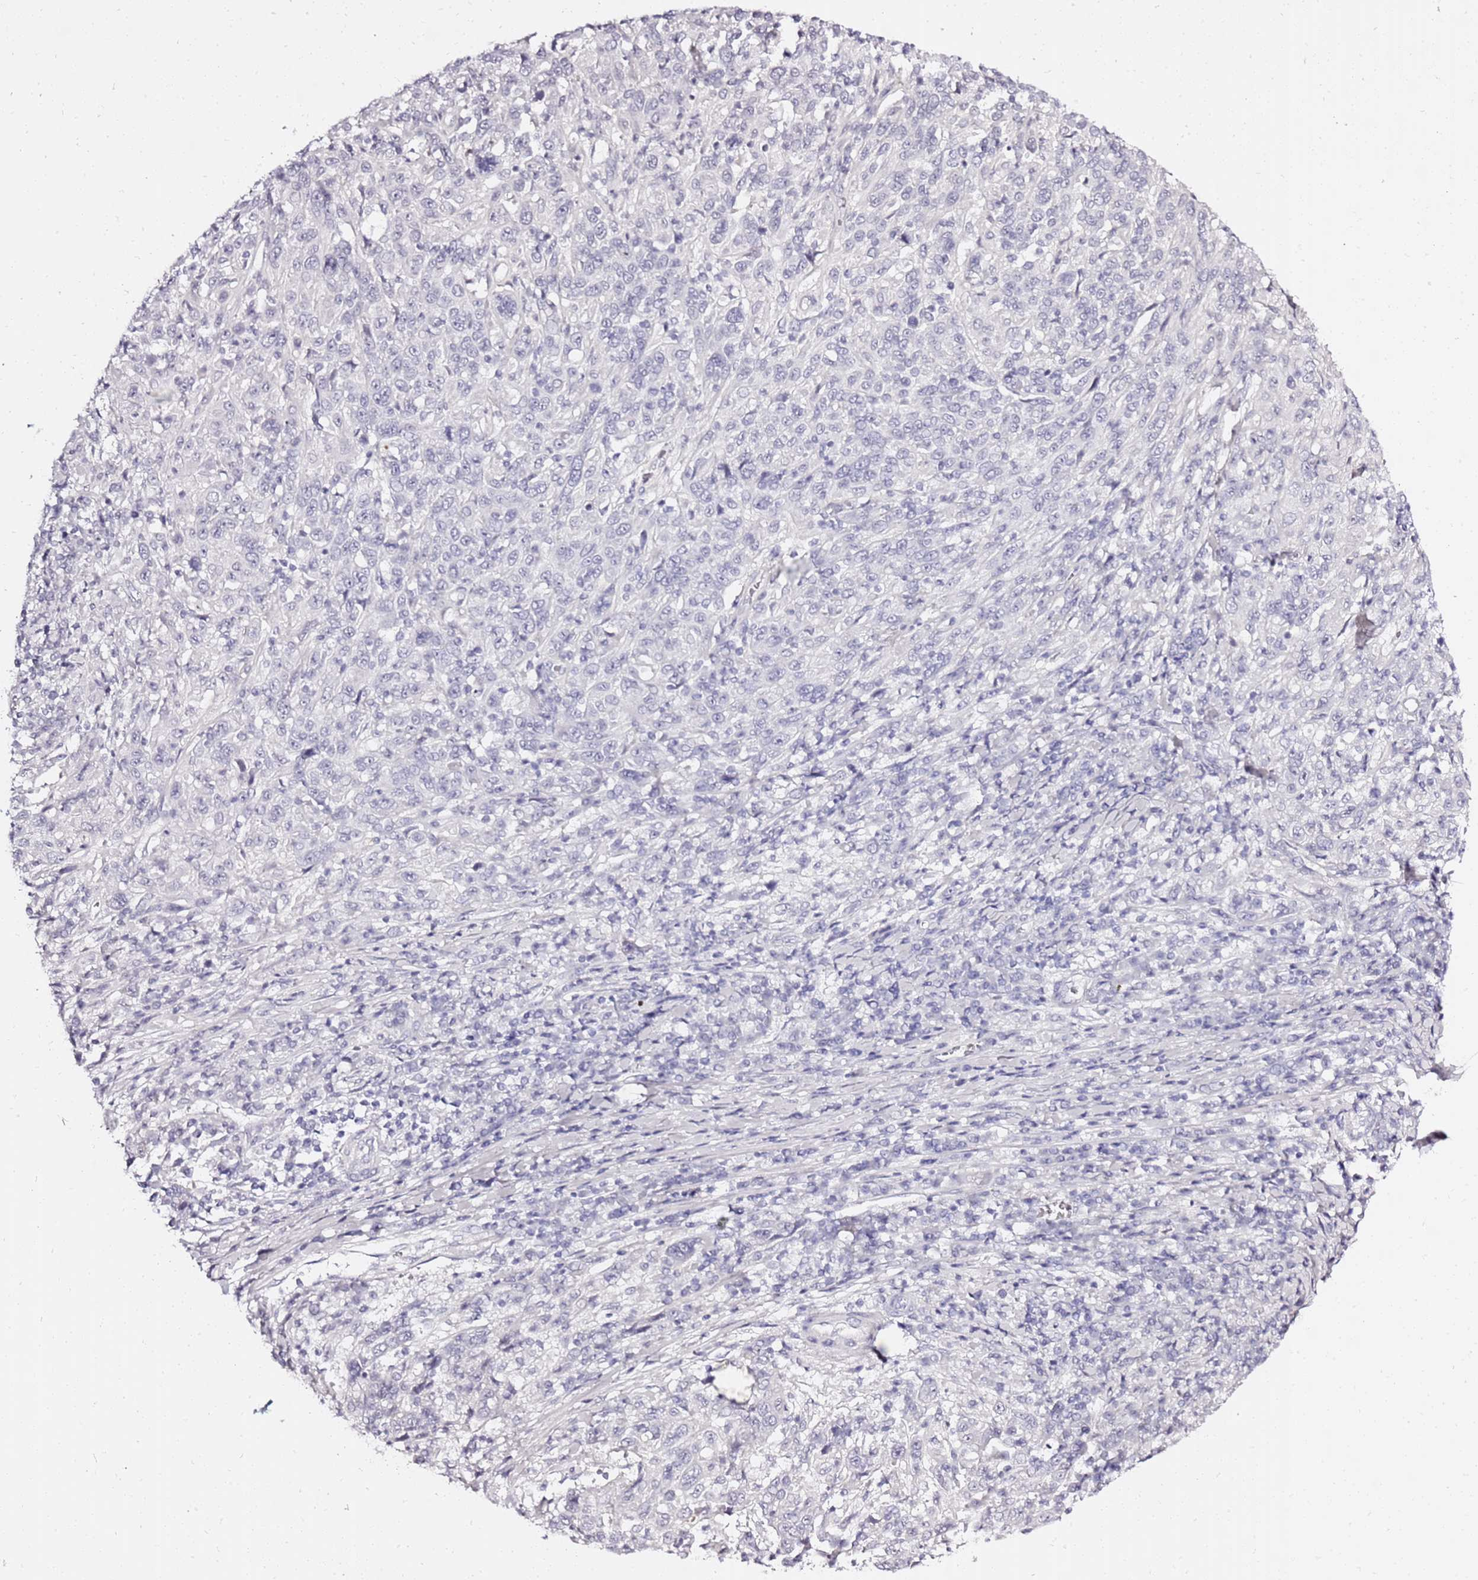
{"staining": {"intensity": "negative", "quantity": "none", "location": "none"}, "tissue": "cervical cancer", "cell_type": "Tumor cells", "image_type": "cancer", "snomed": [{"axis": "morphology", "description": "Squamous cell carcinoma, NOS"}, {"axis": "topography", "description": "Cervix"}], "caption": "Micrograph shows no significant protein expression in tumor cells of cervical cancer (squamous cell carcinoma).", "gene": "LIPF", "patient": {"sex": "female", "age": 46}}